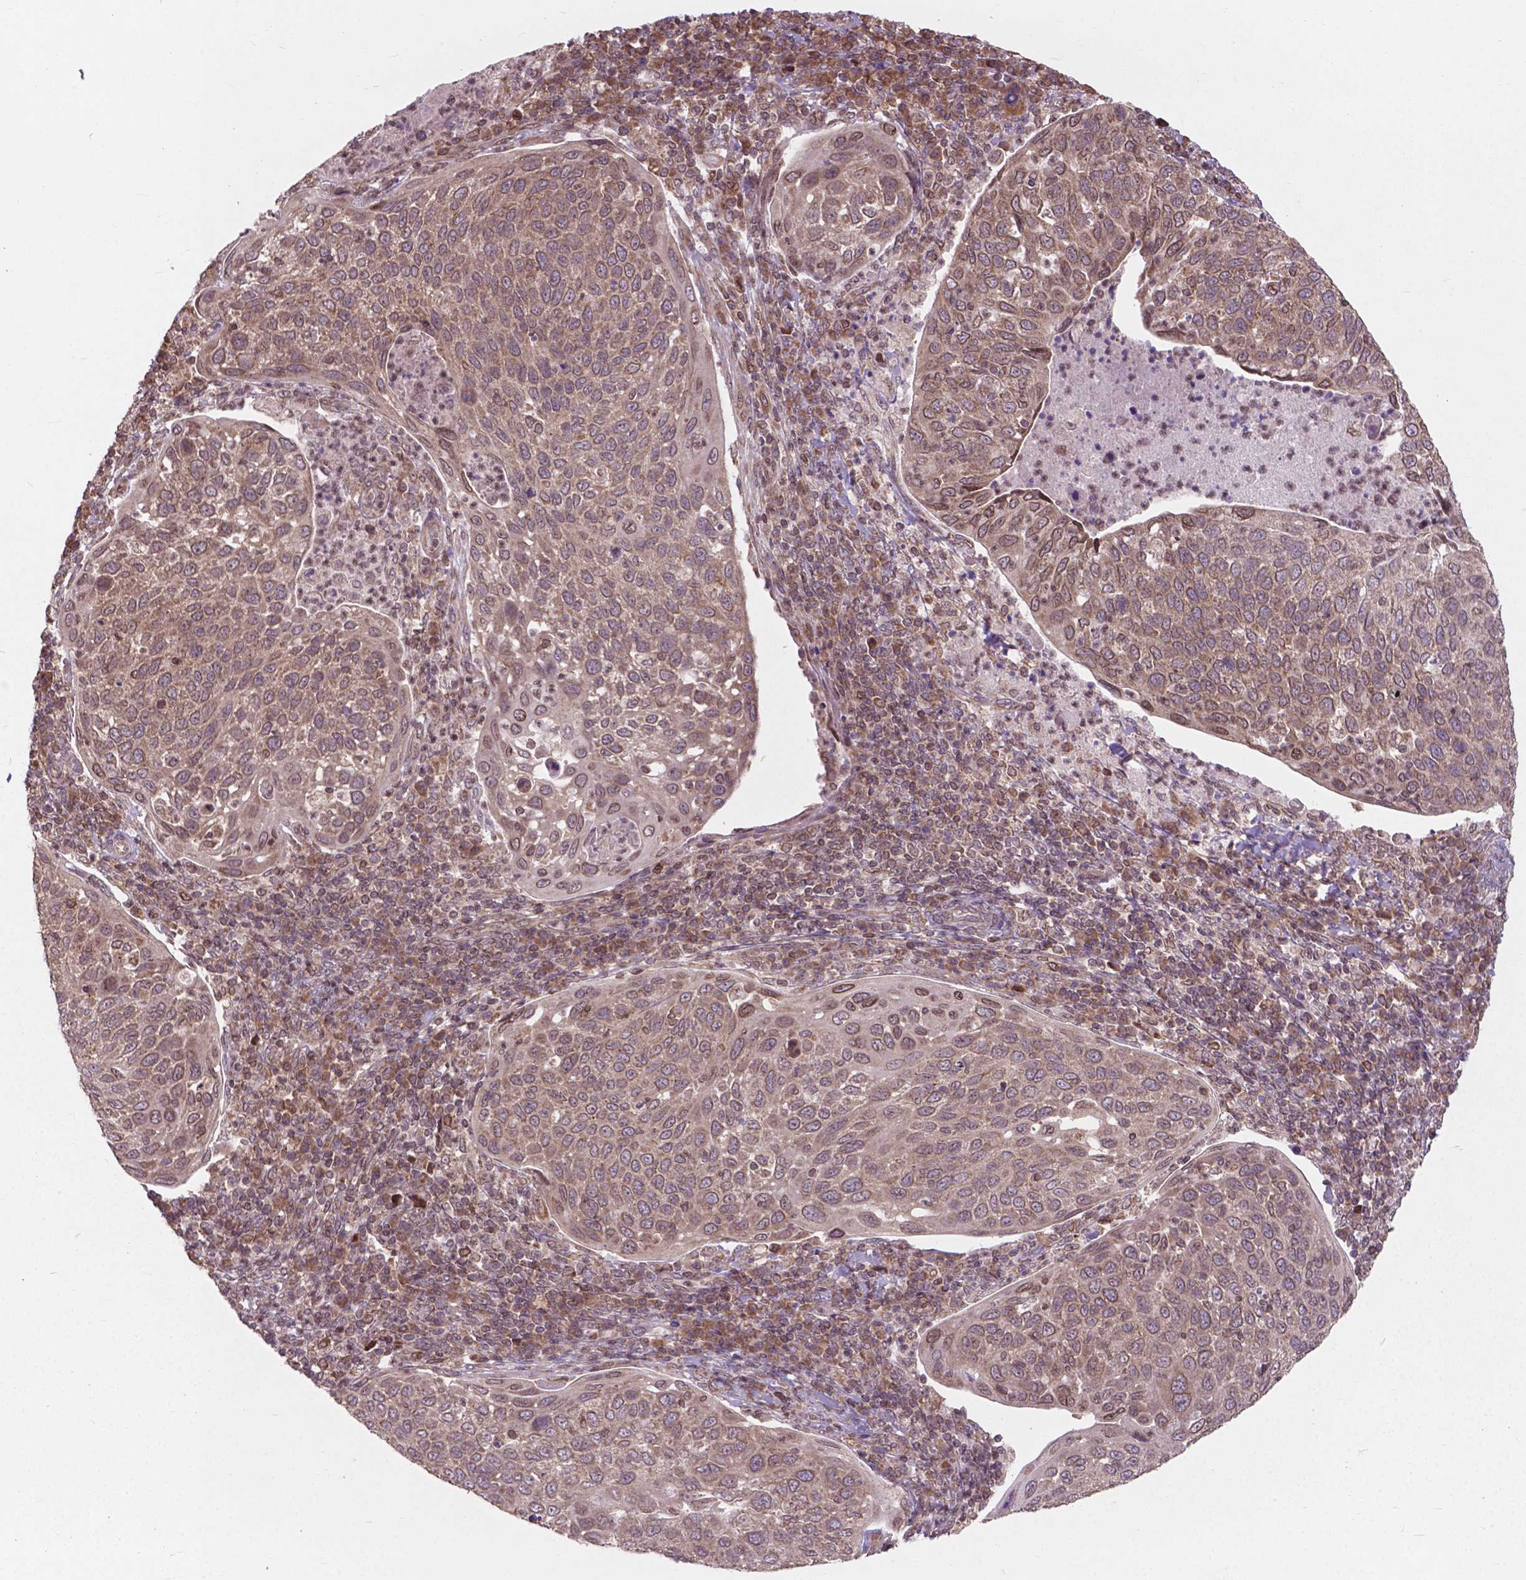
{"staining": {"intensity": "weak", "quantity": "25%-75%", "location": "nuclear"}, "tissue": "cervical cancer", "cell_type": "Tumor cells", "image_type": "cancer", "snomed": [{"axis": "morphology", "description": "Squamous cell carcinoma, NOS"}, {"axis": "topography", "description": "Cervix"}], "caption": "The image demonstrates staining of squamous cell carcinoma (cervical), revealing weak nuclear protein staining (brown color) within tumor cells.", "gene": "MRPL33", "patient": {"sex": "female", "age": 54}}